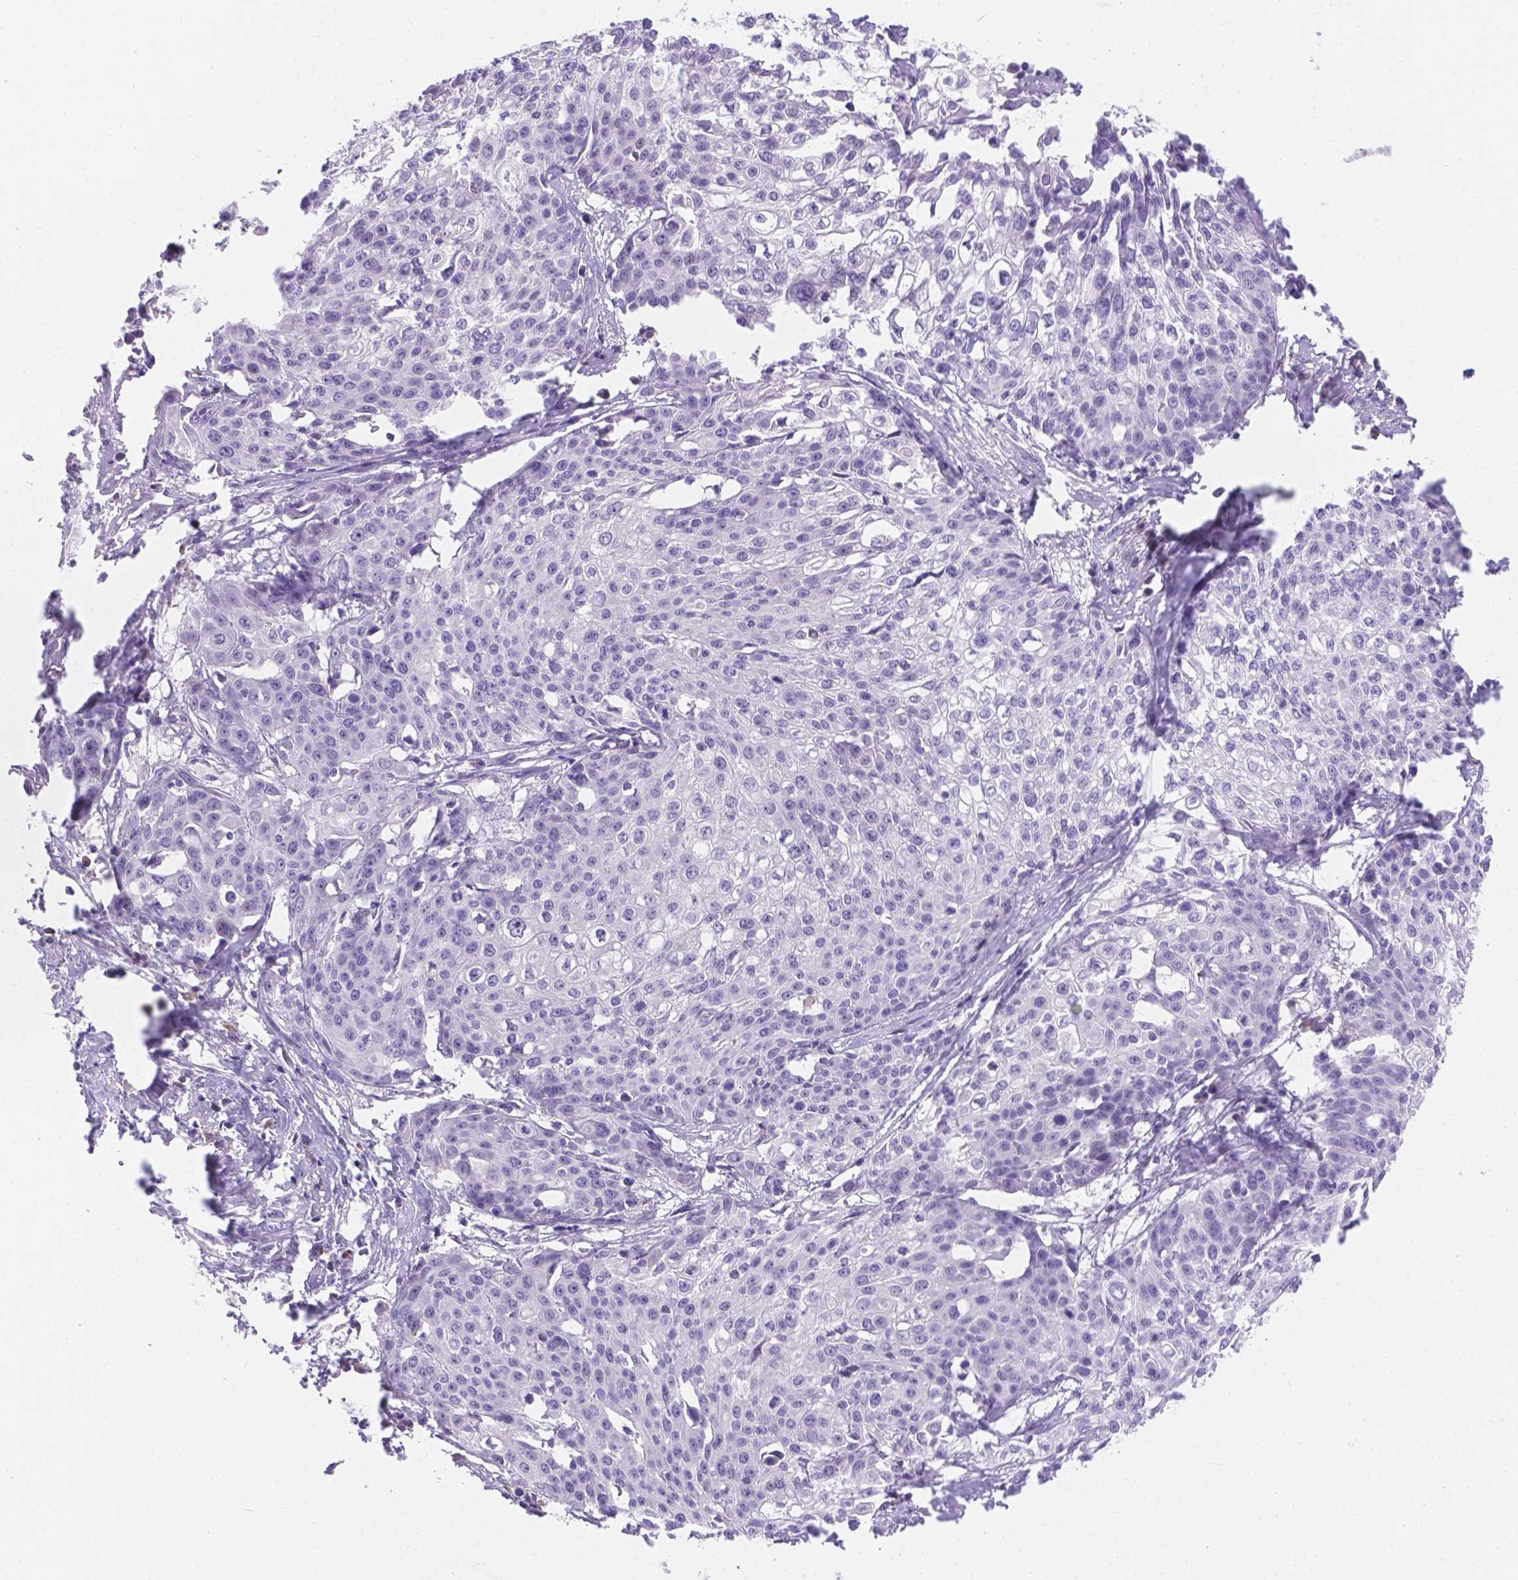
{"staining": {"intensity": "negative", "quantity": "none", "location": "none"}, "tissue": "cervical cancer", "cell_type": "Tumor cells", "image_type": "cancer", "snomed": [{"axis": "morphology", "description": "Squamous cell carcinoma, NOS"}, {"axis": "topography", "description": "Cervix"}], "caption": "A high-resolution photomicrograph shows immunohistochemistry (IHC) staining of cervical cancer (squamous cell carcinoma), which demonstrates no significant positivity in tumor cells.", "gene": "CD96", "patient": {"sex": "female", "age": 39}}